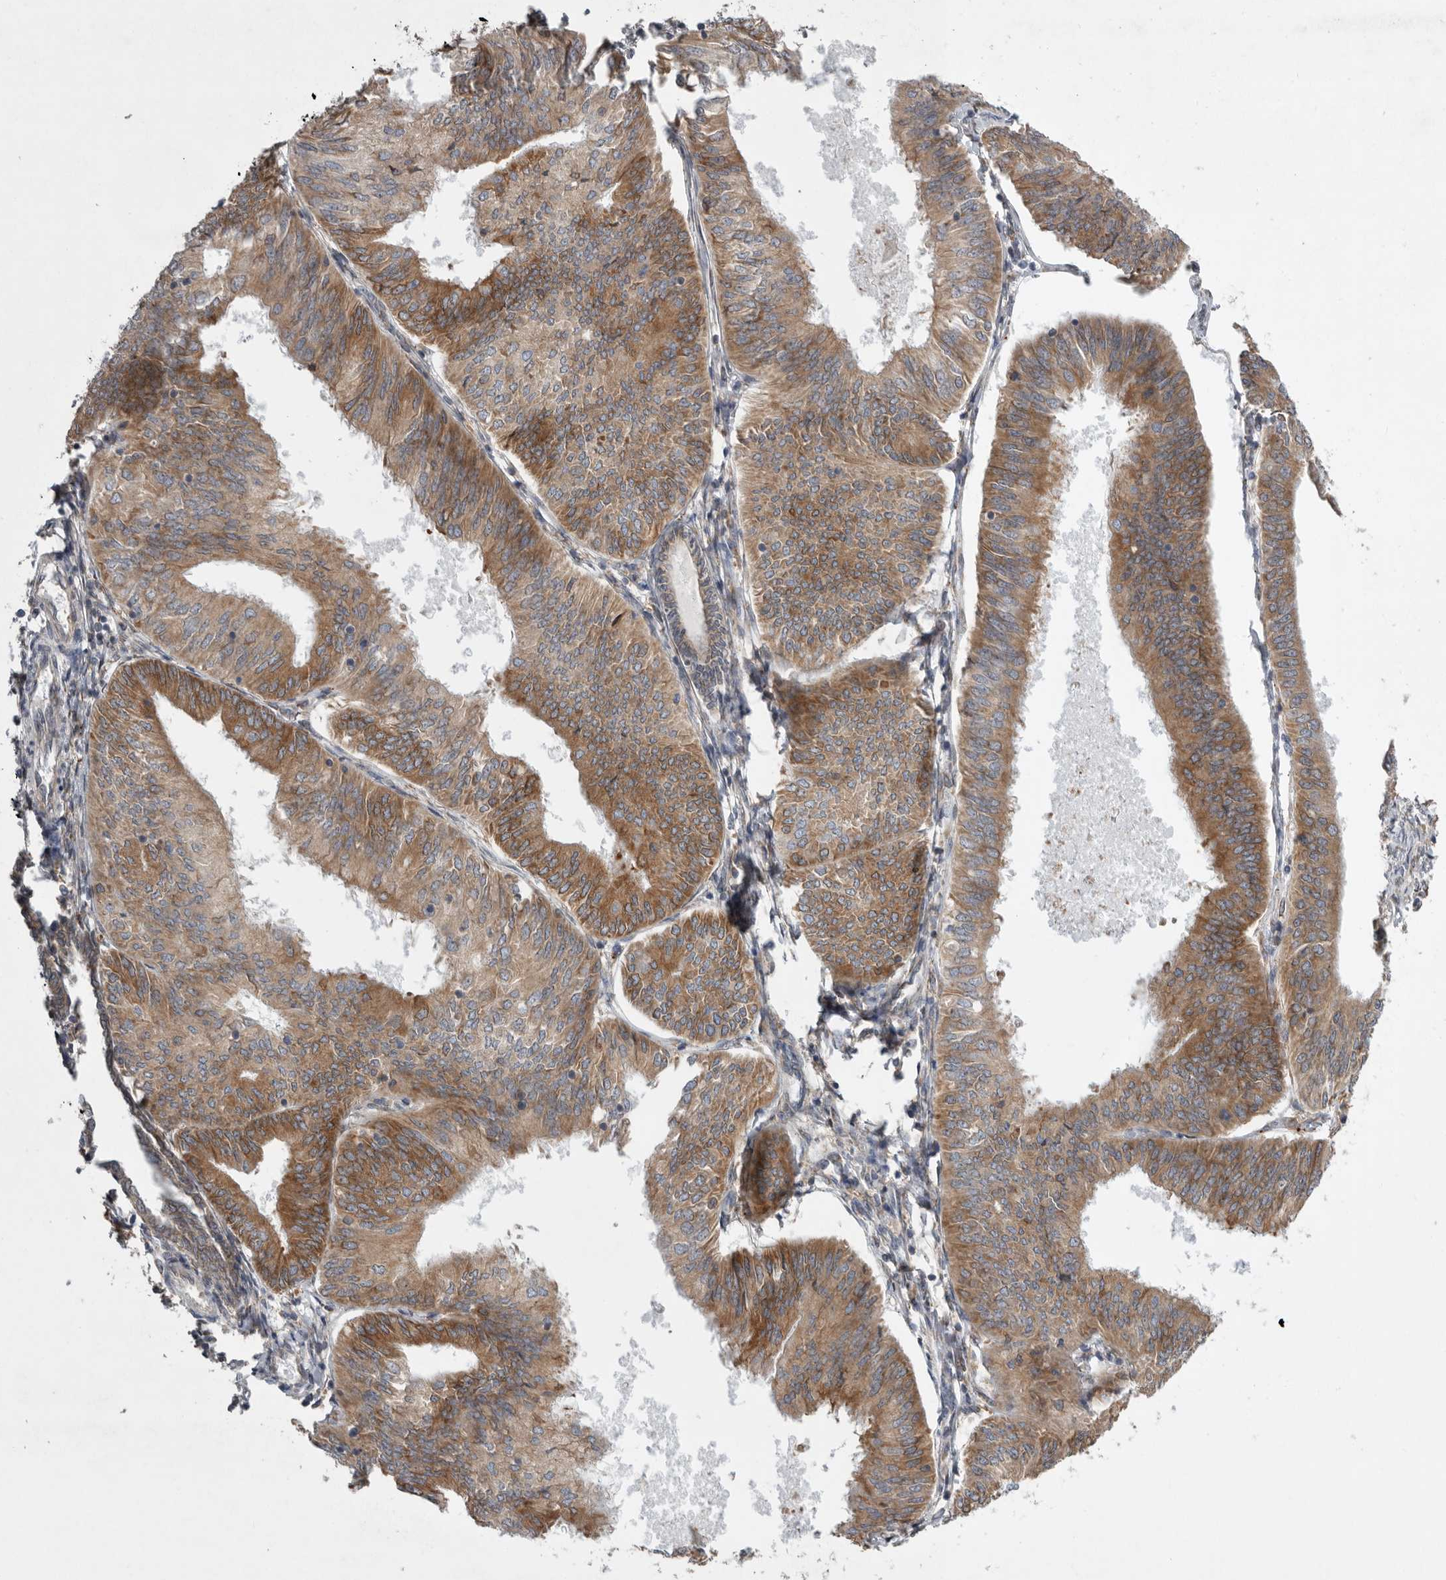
{"staining": {"intensity": "moderate", "quantity": ">75%", "location": "cytoplasmic/membranous"}, "tissue": "endometrial cancer", "cell_type": "Tumor cells", "image_type": "cancer", "snomed": [{"axis": "morphology", "description": "Adenocarcinoma, NOS"}, {"axis": "topography", "description": "Endometrium"}], "caption": "Moderate cytoplasmic/membranous protein staining is present in about >75% of tumor cells in endometrial cancer. Ihc stains the protein in brown and the nuclei are stained blue.", "gene": "GANAB", "patient": {"sex": "female", "age": 58}}